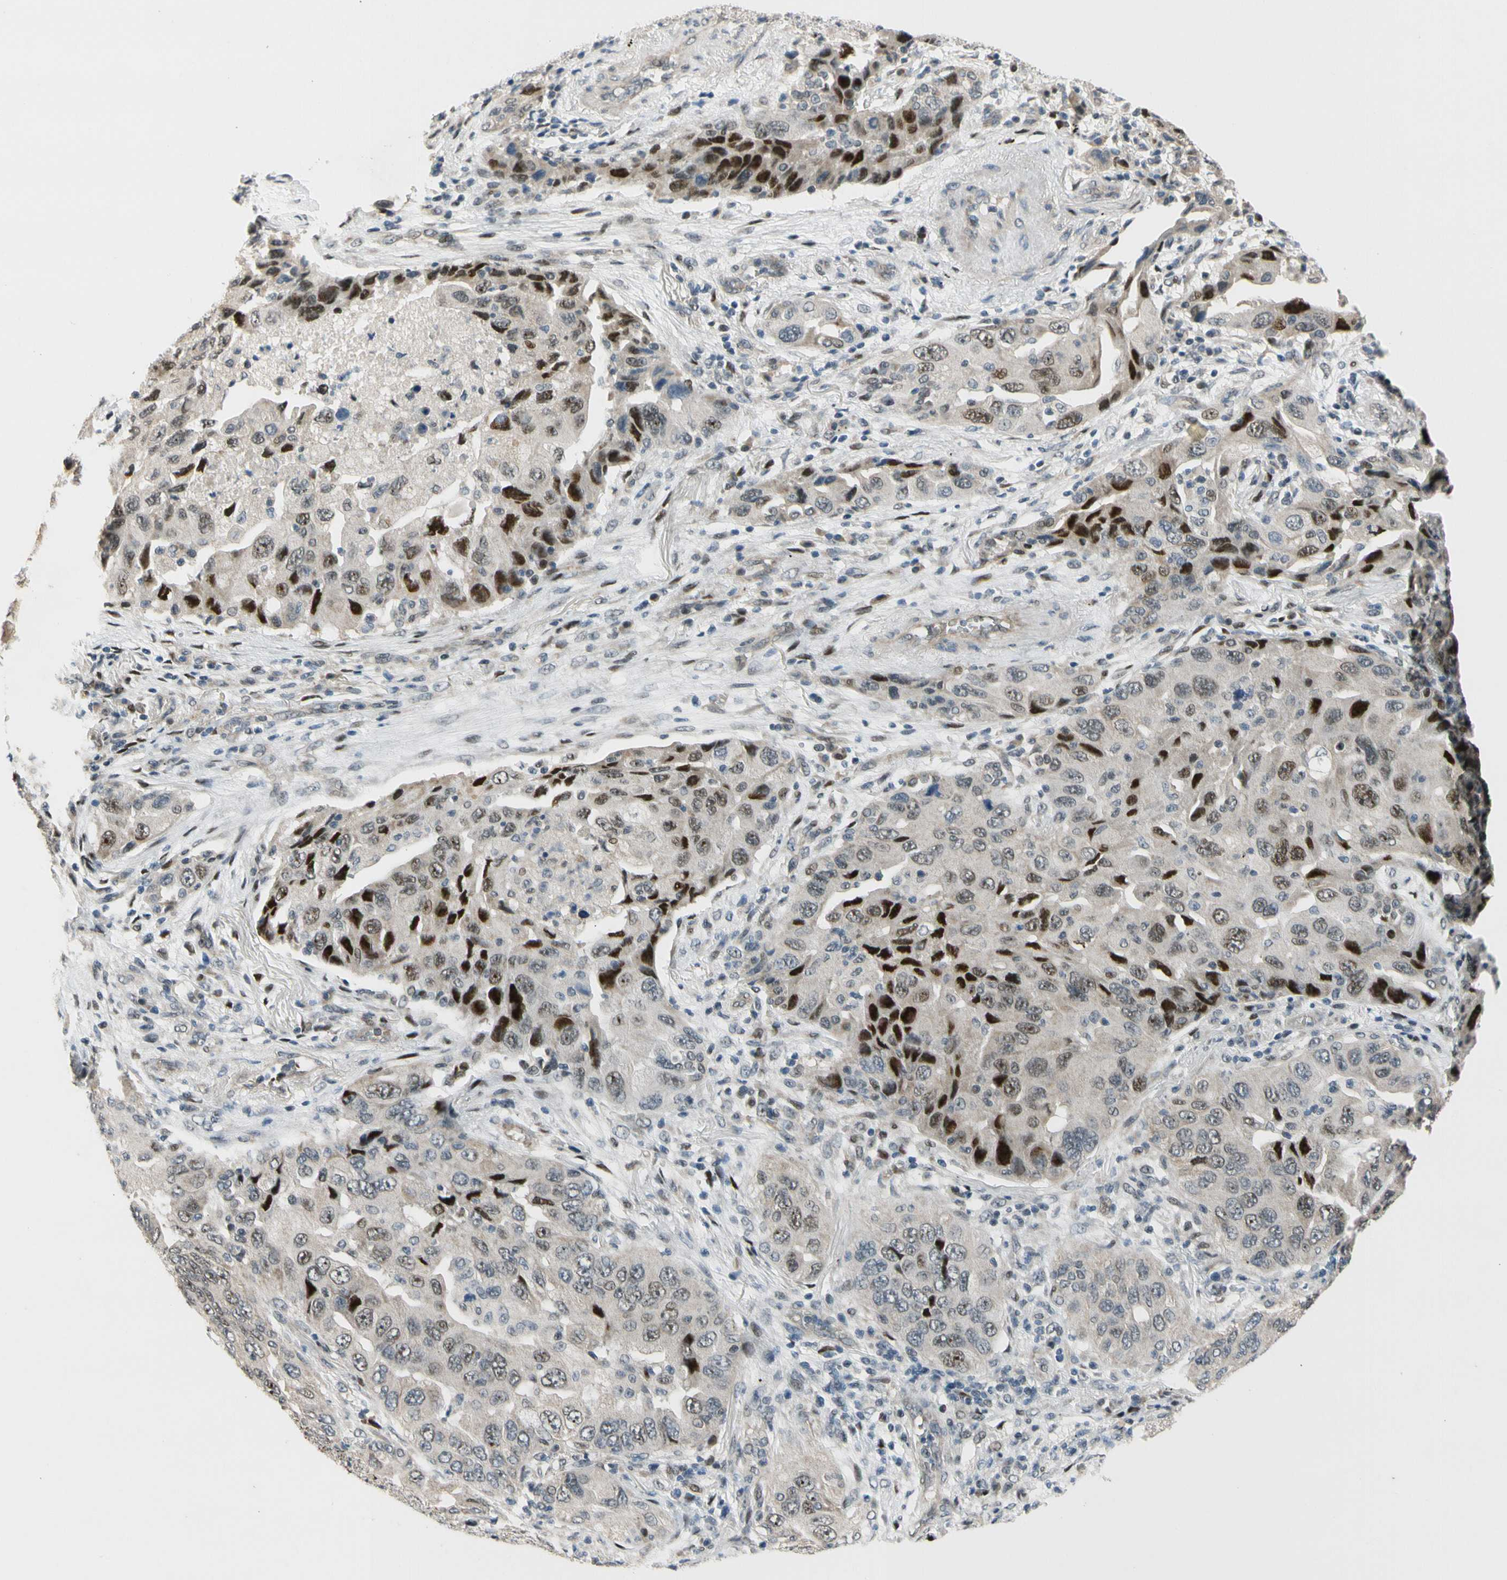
{"staining": {"intensity": "strong", "quantity": "25%-75%", "location": "nuclear"}, "tissue": "lung cancer", "cell_type": "Tumor cells", "image_type": "cancer", "snomed": [{"axis": "morphology", "description": "Adenocarcinoma, NOS"}, {"axis": "topography", "description": "Lung"}], "caption": "Human lung cancer stained with a brown dye displays strong nuclear positive expression in about 25%-75% of tumor cells.", "gene": "ZNF184", "patient": {"sex": "female", "age": 65}}